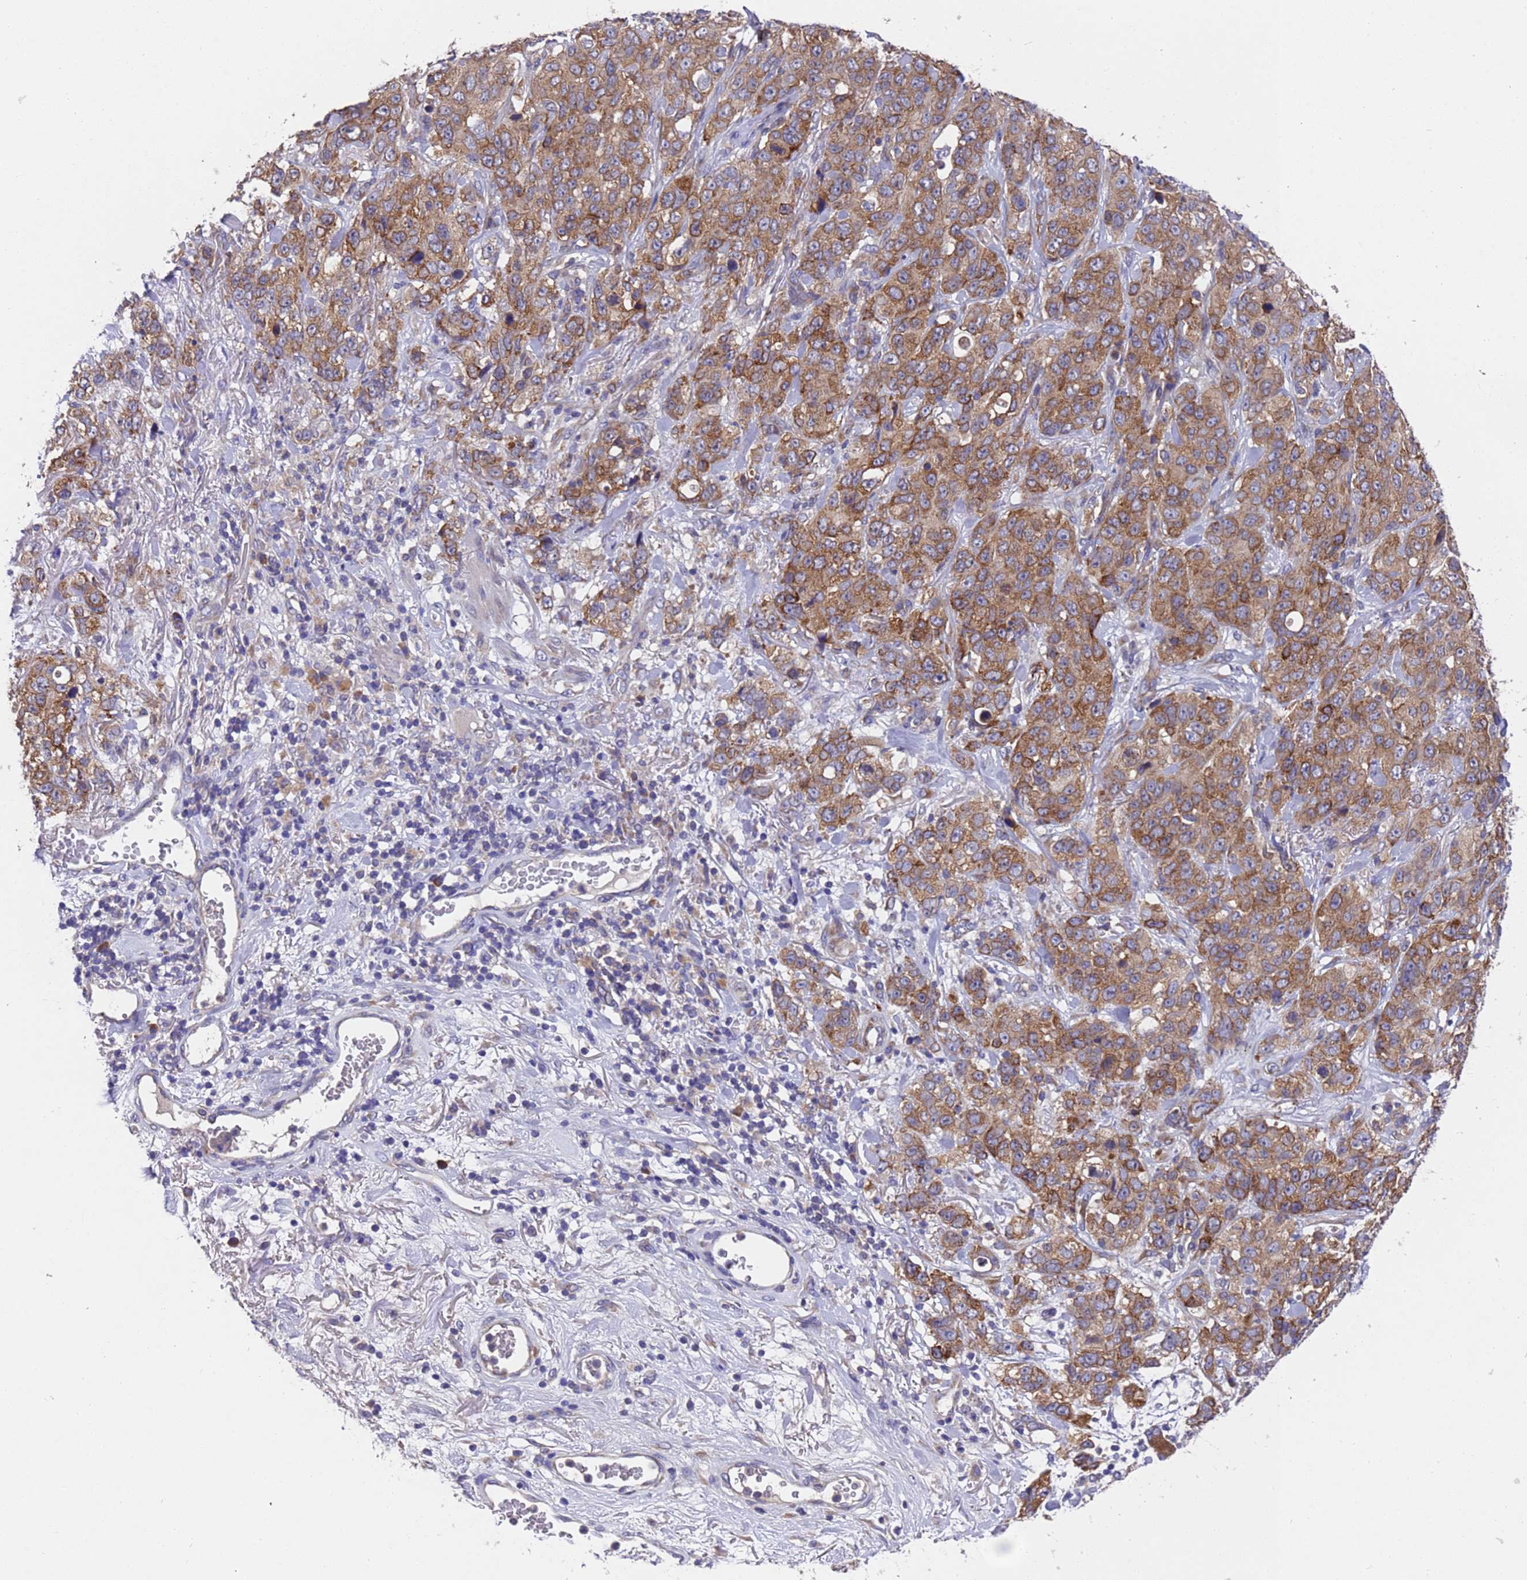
{"staining": {"intensity": "moderate", "quantity": ">75%", "location": "cytoplasmic/membranous"}, "tissue": "stomach cancer", "cell_type": "Tumor cells", "image_type": "cancer", "snomed": [{"axis": "morphology", "description": "Adenocarcinoma, NOS"}, {"axis": "topography", "description": "Stomach"}], "caption": "Approximately >75% of tumor cells in human adenocarcinoma (stomach) display moderate cytoplasmic/membranous protein staining as visualized by brown immunohistochemical staining.", "gene": "DCAF12L2", "patient": {"sex": "male", "age": 48}}